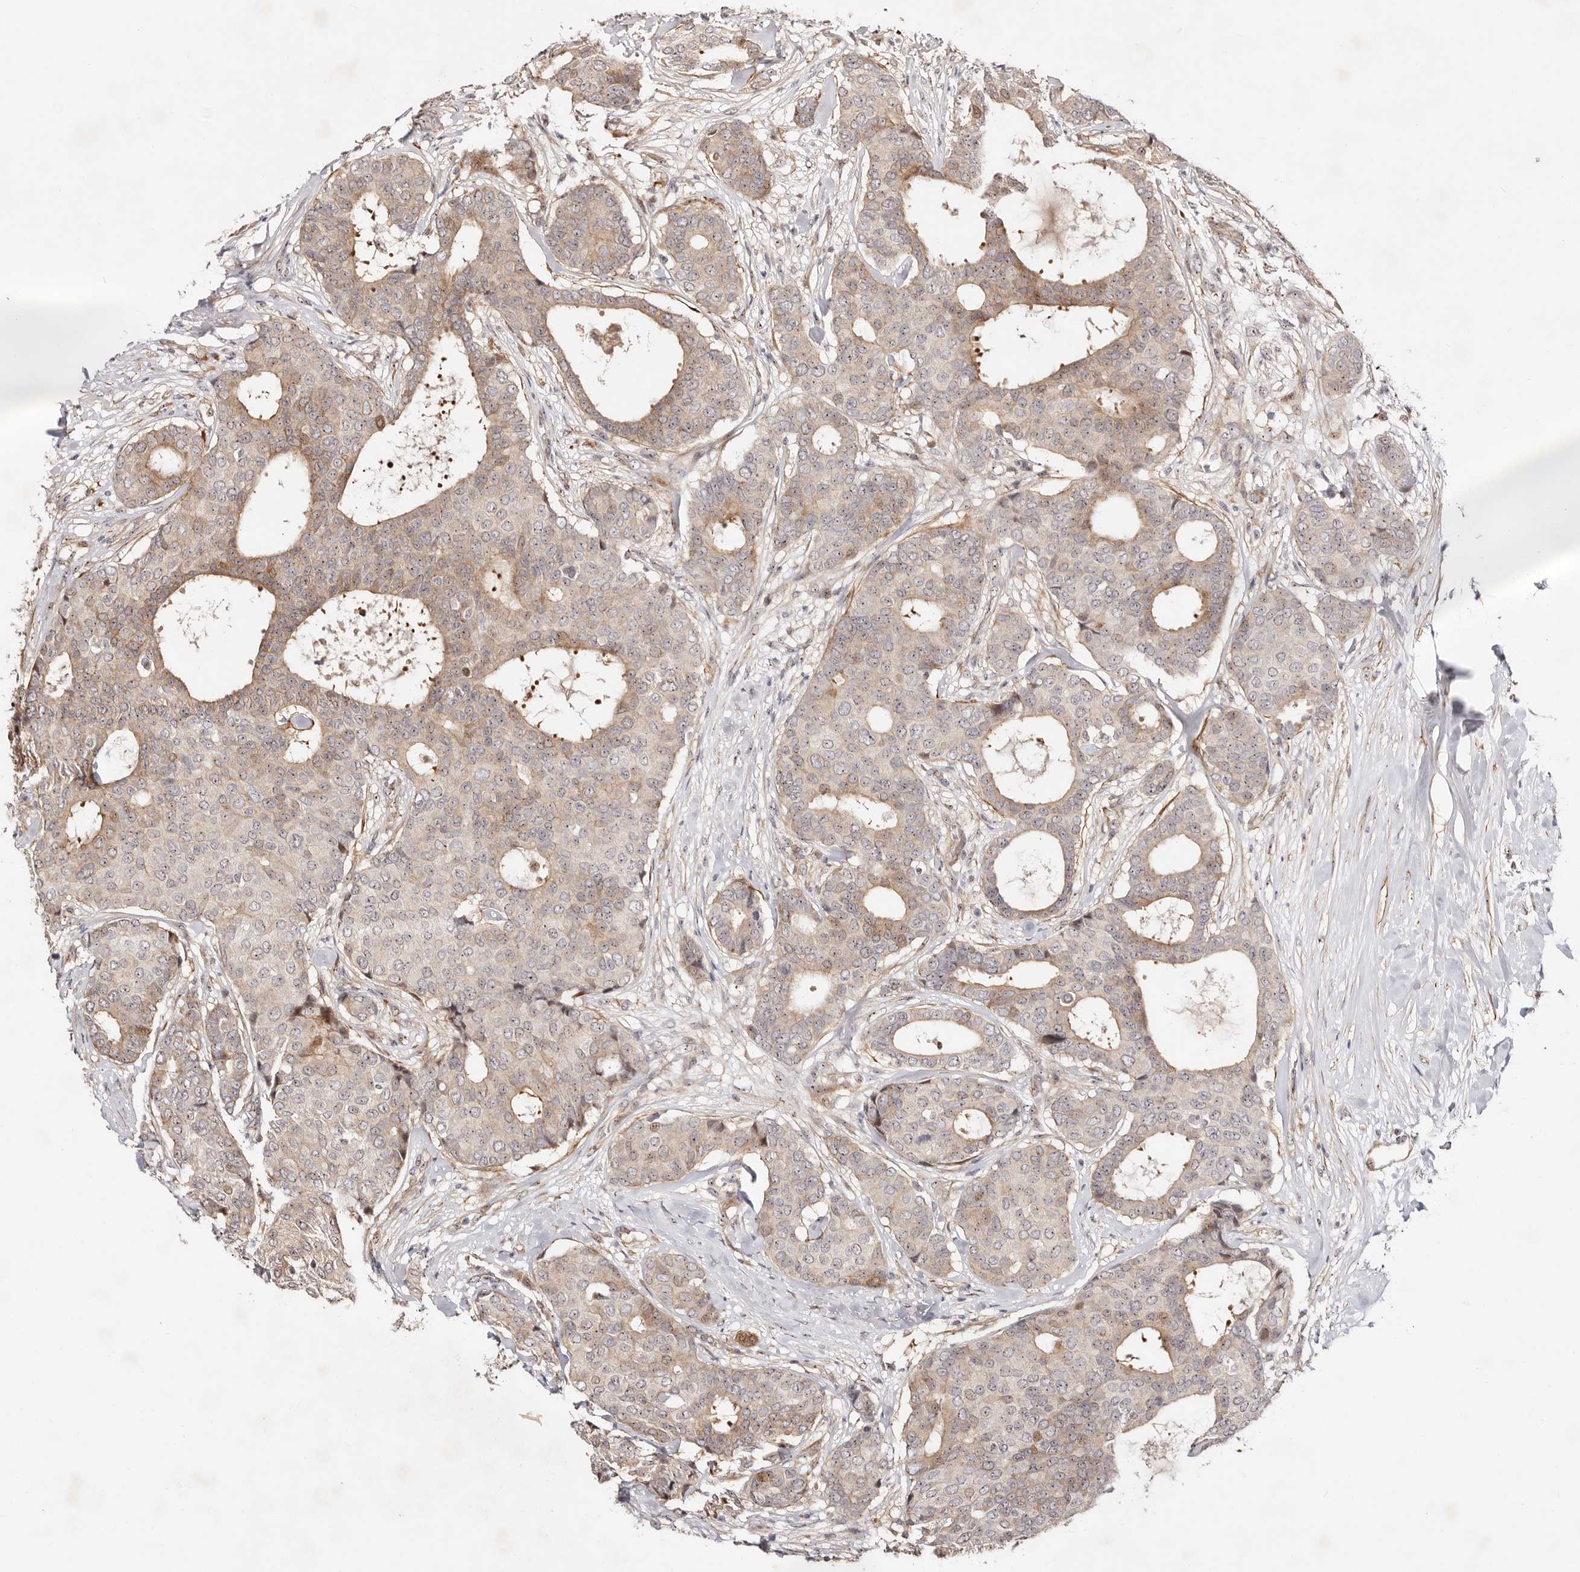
{"staining": {"intensity": "weak", "quantity": "25%-75%", "location": "cytoplasmic/membranous,nuclear"}, "tissue": "breast cancer", "cell_type": "Tumor cells", "image_type": "cancer", "snomed": [{"axis": "morphology", "description": "Duct carcinoma"}, {"axis": "topography", "description": "Breast"}], "caption": "Brown immunohistochemical staining in invasive ductal carcinoma (breast) exhibits weak cytoplasmic/membranous and nuclear expression in about 25%-75% of tumor cells. The staining is performed using DAB brown chromogen to label protein expression. The nuclei are counter-stained blue using hematoxylin.", "gene": "ODF2L", "patient": {"sex": "female", "age": 75}}